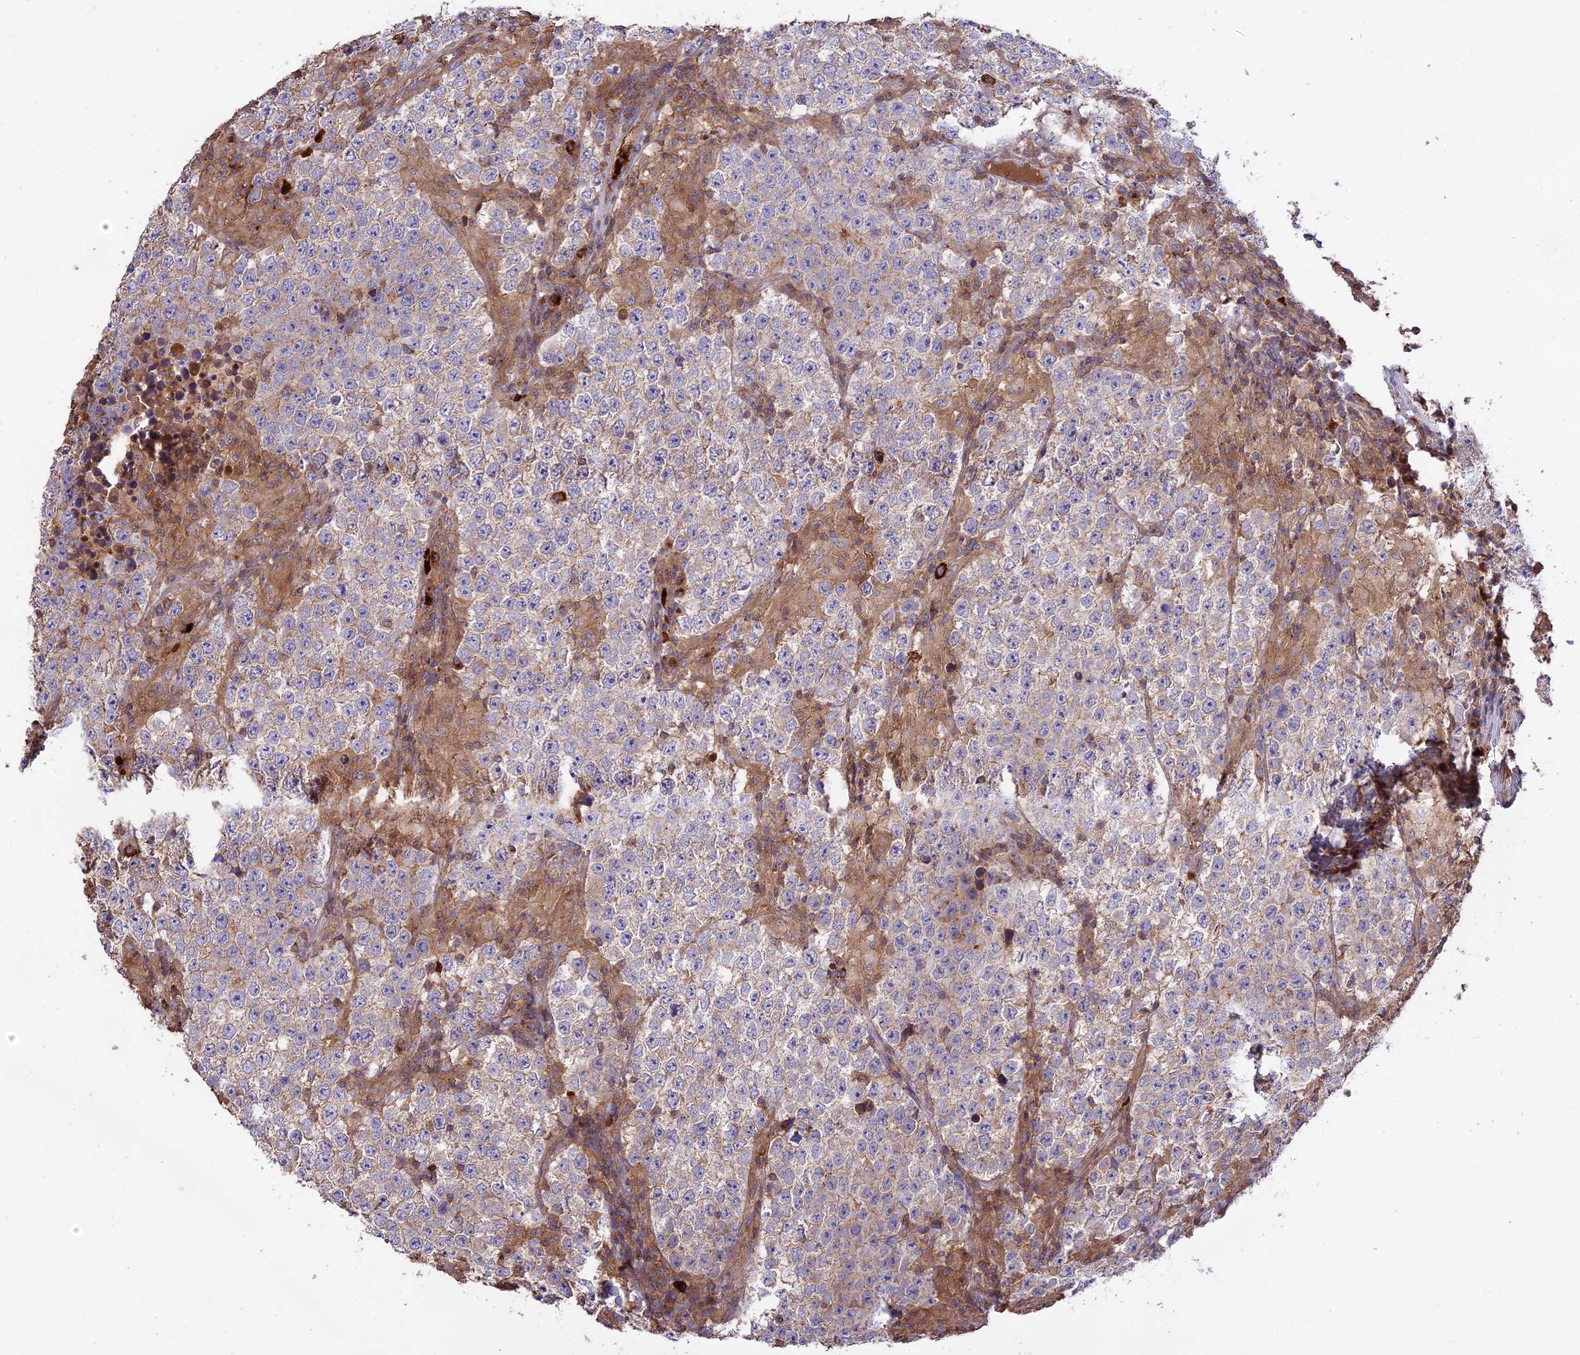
{"staining": {"intensity": "weak", "quantity": "25%-75%", "location": "cytoplasmic/membranous"}, "tissue": "testis cancer", "cell_type": "Tumor cells", "image_type": "cancer", "snomed": [{"axis": "morphology", "description": "Normal tissue, NOS"}, {"axis": "morphology", "description": "Urothelial carcinoma, High grade"}, {"axis": "morphology", "description": "Seminoma, NOS"}, {"axis": "morphology", "description": "Carcinoma, Embryonal, NOS"}, {"axis": "topography", "description": "Urinary bladder"}, {"axis": "topography", "description": "Testis"}], "caption": "Immunohistochemical staining of human seminoma (testis) shows weak cytoplasmic/membranous protein positivity in approximately 25%-75% of tumor cells.", "gene": "NUDT8", "patient": {"sex": "male", "age": 41}}